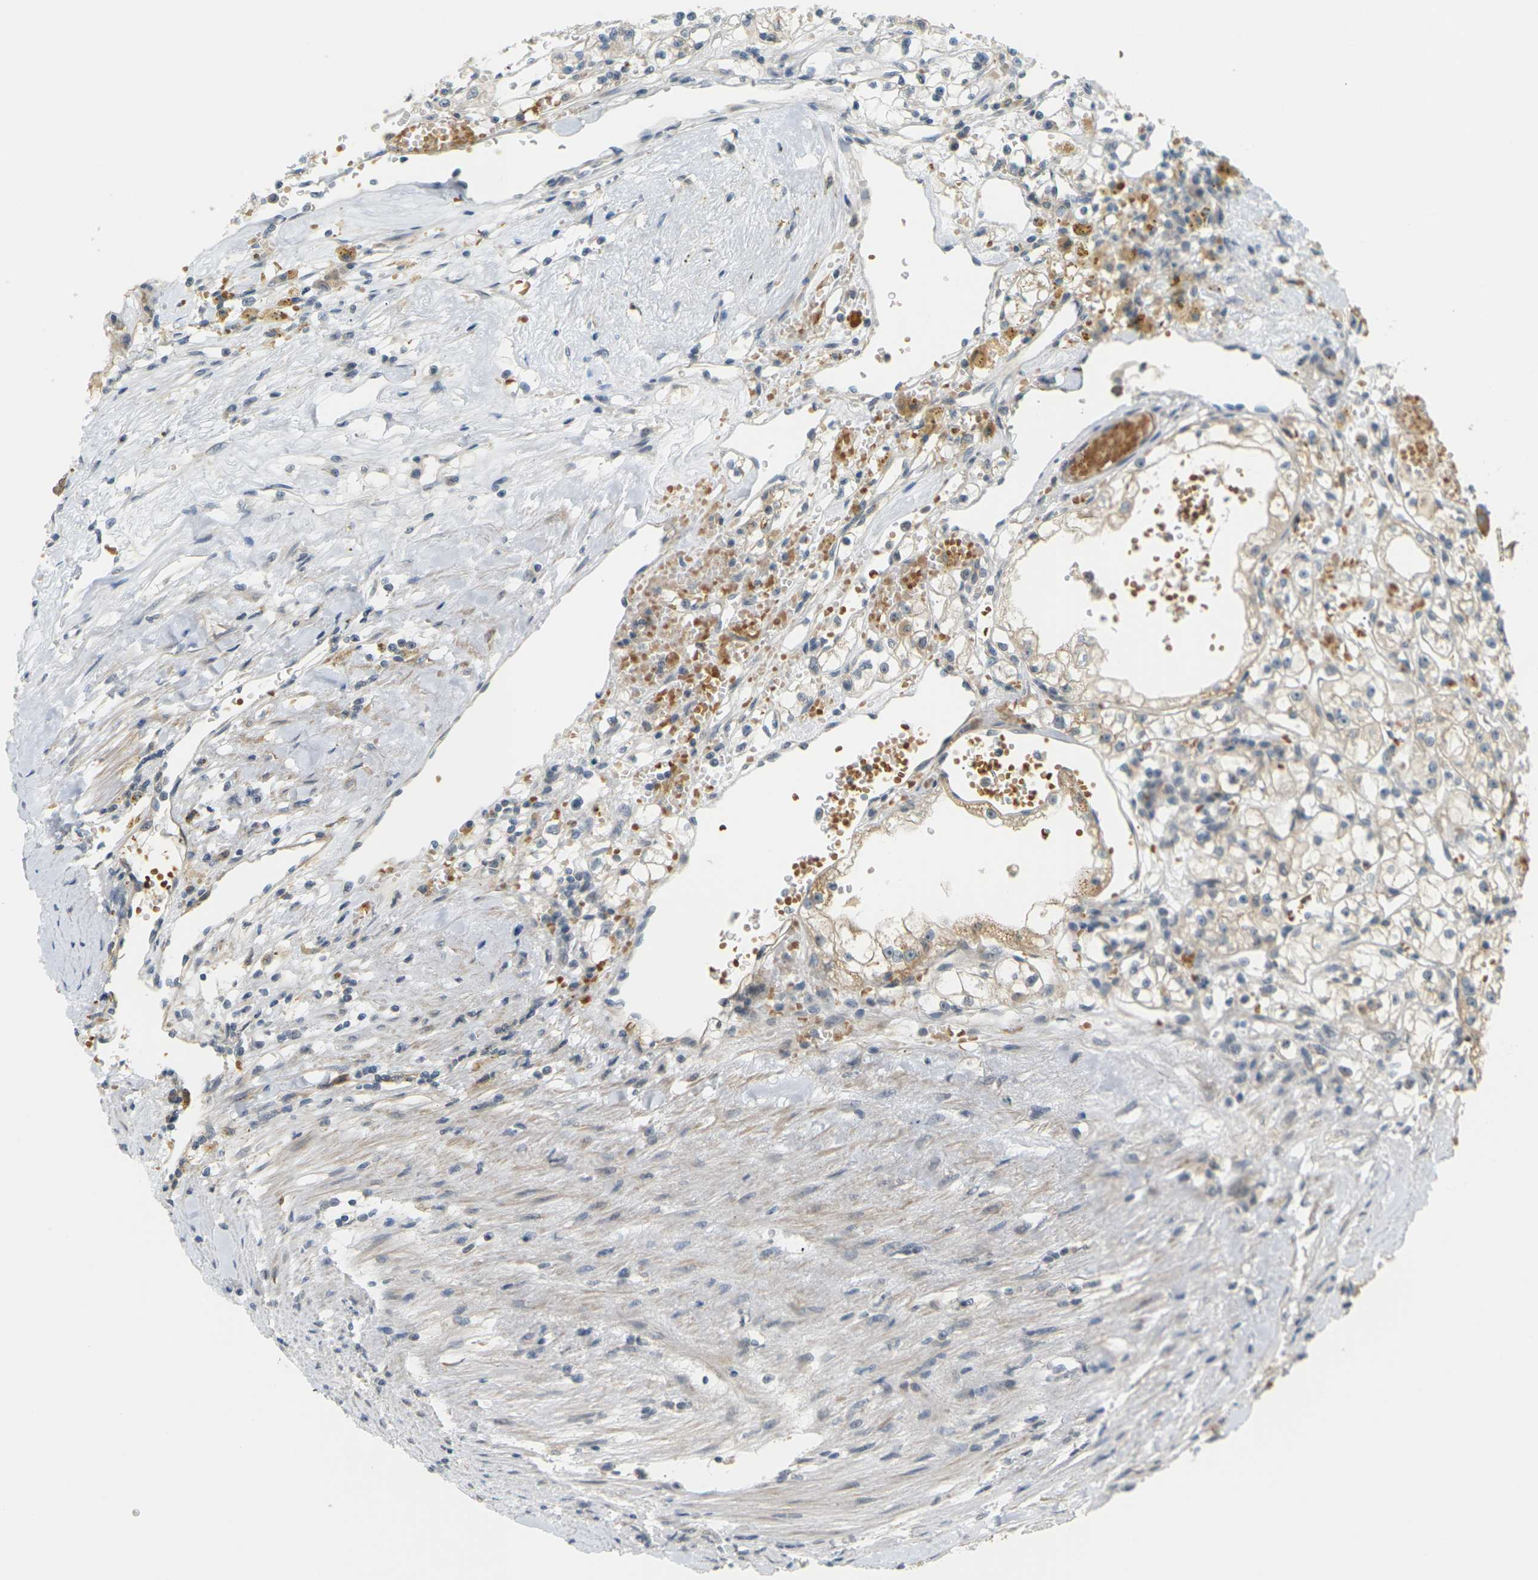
{"staining": {"intensity": "weak", "quantity": "25%-75%", "location": "cytoplasmic/membranous"}, "tissue": "renal cancer", "cell_type": "Tumor cells", "image_type": "cancer", "snomed": [{"axis": "morphology", "description": "Adenocarcinoma, NOS"}, {"axis": "topography", "description": "Kidney"}], "caption": "A low amount of weak cytoplasmic/membranous expression is appreciated in approximately 25%-75% of tumor cells in renal adenocarcinoma tissue.", "gene": "SOCS6", "patient": {"sex": "male", "age": 56}}